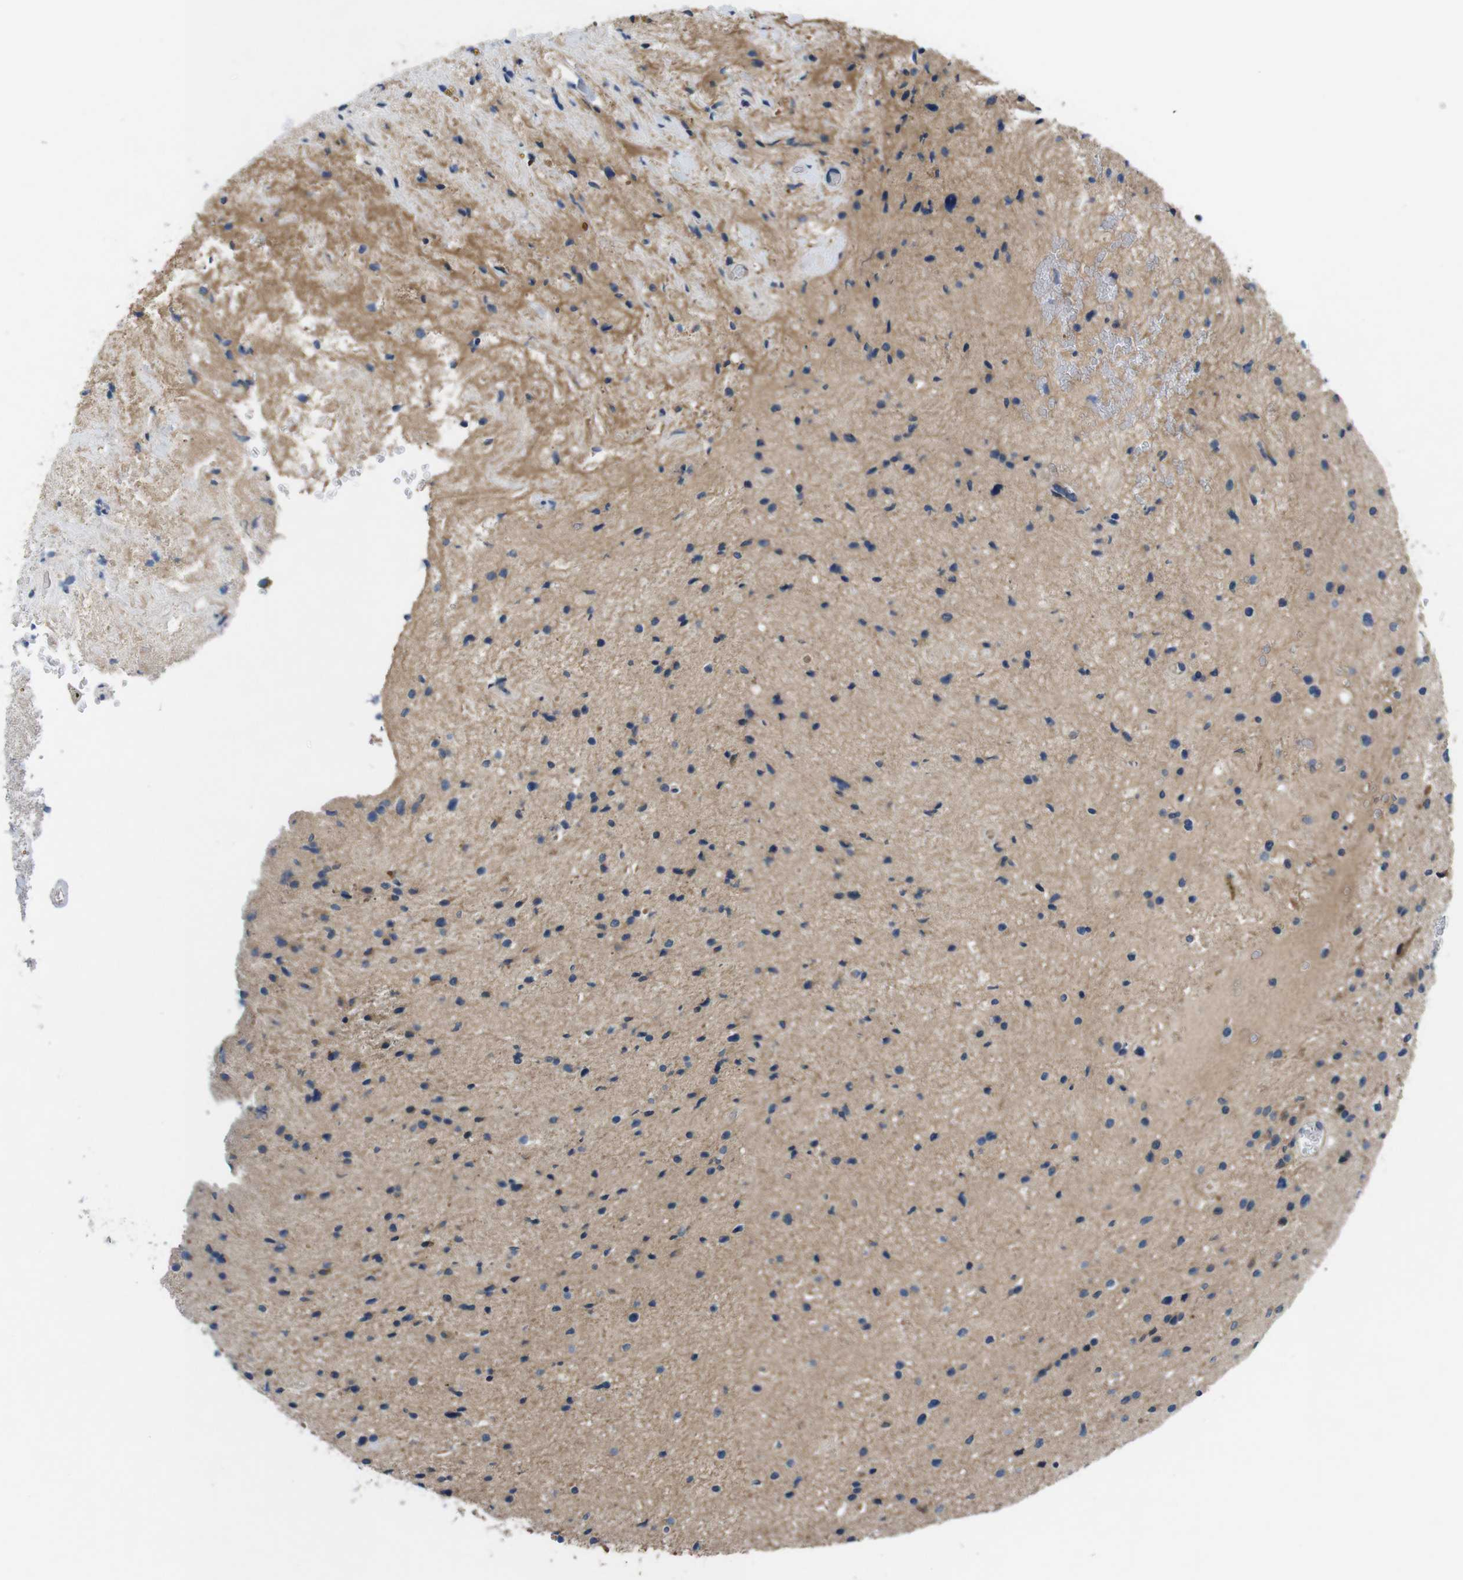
{"staining": {"intensity": "moderate", "quantity": "<25%", "location": "cytoplasmic/membranous"}, "tissue": "glioma", "cell_type": "Tumor cells", "image_type": "cancer", "snomed": [{"axis": "morphology", "description": "Glioma, malignant, High grade"}, {"axis": "topography", "description": "Brain"}], "caption": "Glioma was stained to show a protein in brown. There is low levels of moderate cytoplasmic/membranous positivity in about <25% of tumor cells. The protein is shown in brown color, while the nuclei are stained blue.", "gene": "JAK1", "patient": {"sex": "male", "age": 33}}